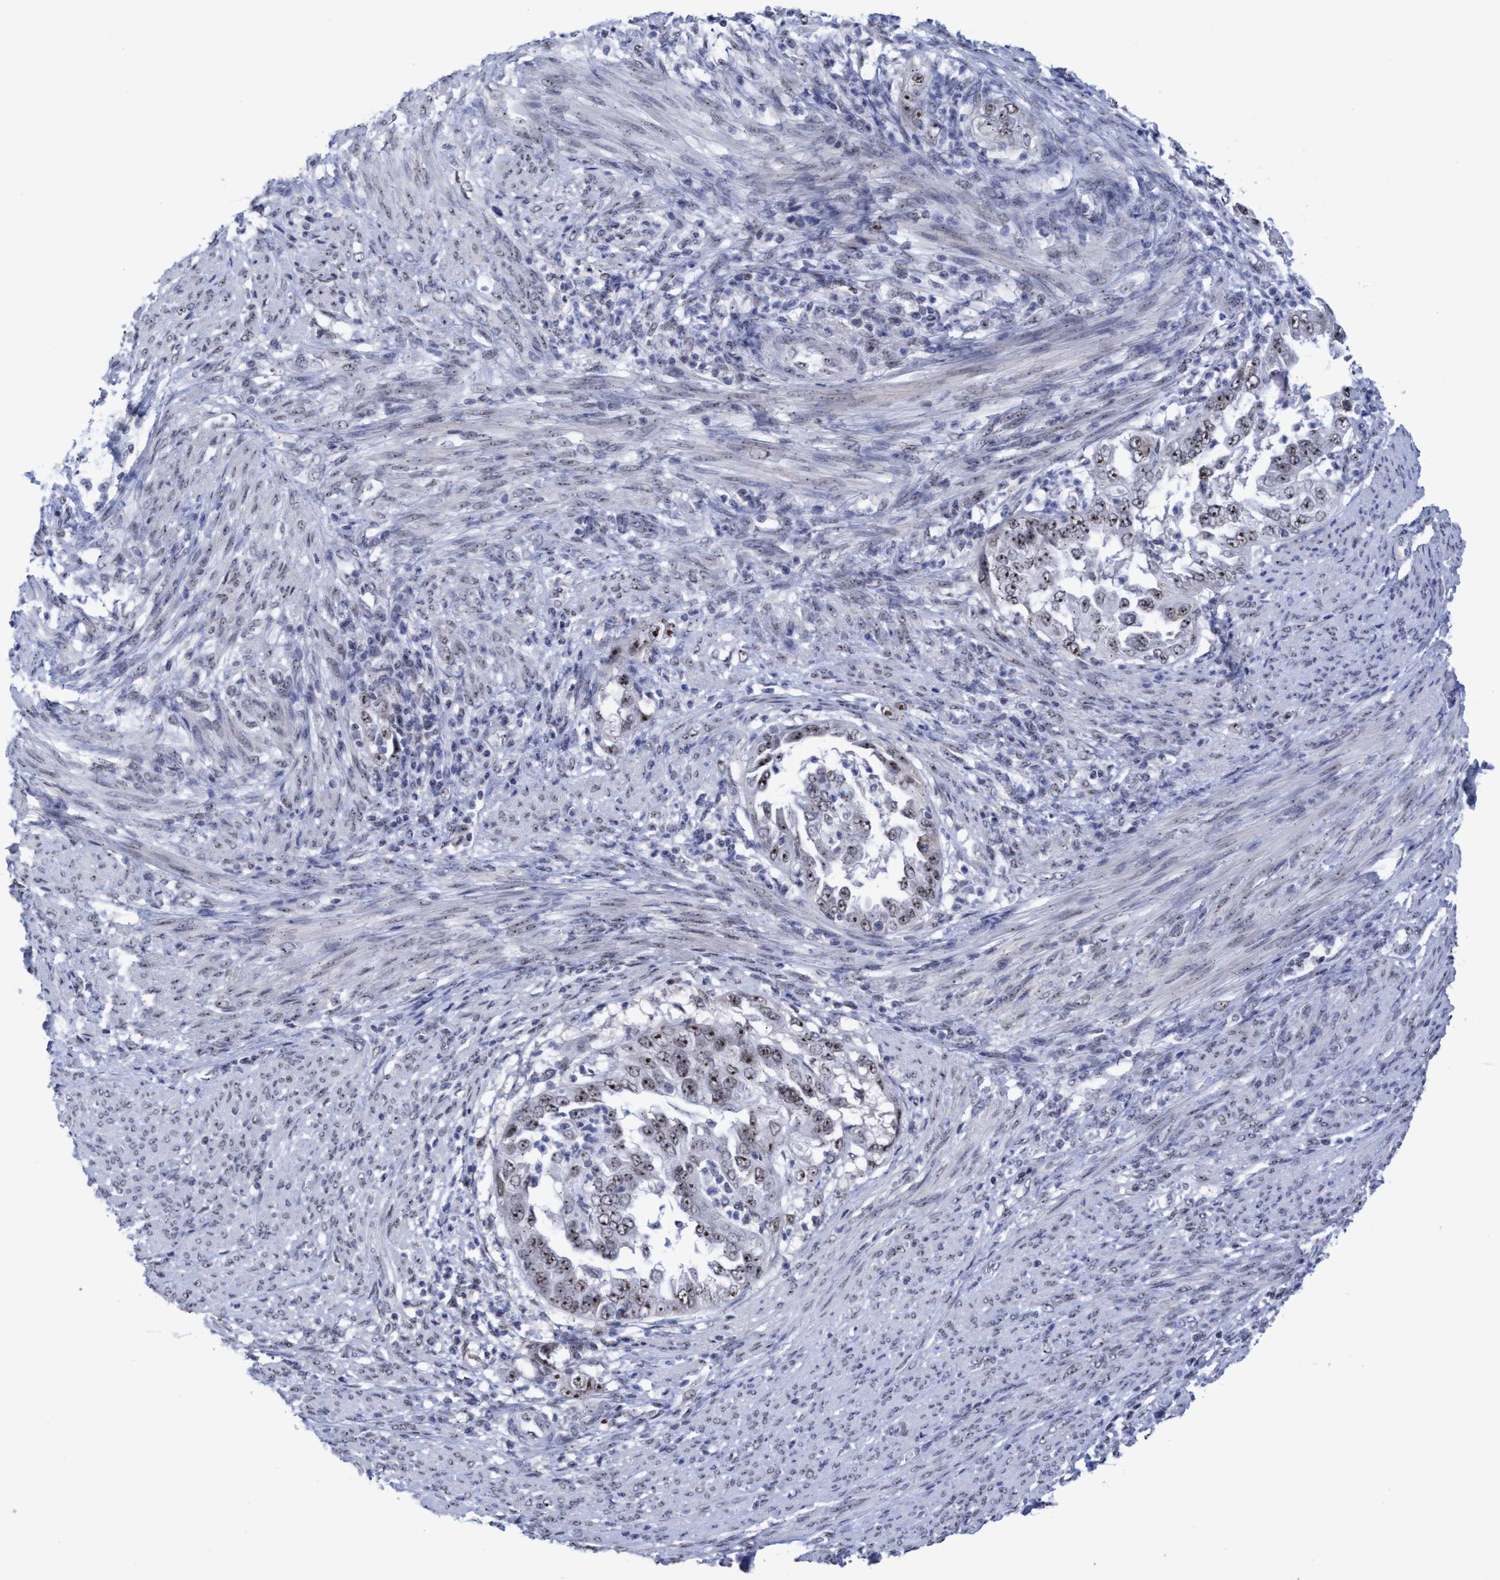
{"staining": {"intensity": "moderate", "quantity": ">75%", "location": "nuclear"}, "tissue": "endometrial cancer", "cell_type": "Tumor cells", "image_type": "cancer", "snomed": [{"axis": "morphology", "description": "Adenocarcinoma, NOS"}, {"axis": "topography", "description": "Endometrium"}], "caption": "This photomicrograph shows immunohistochemistry staining of endometrial cancer, with medium moderate nuclear staining in about >75% of tumor cells.", "gene": "EFCAB10", "patient": {"sex": "female", "age": 85}}